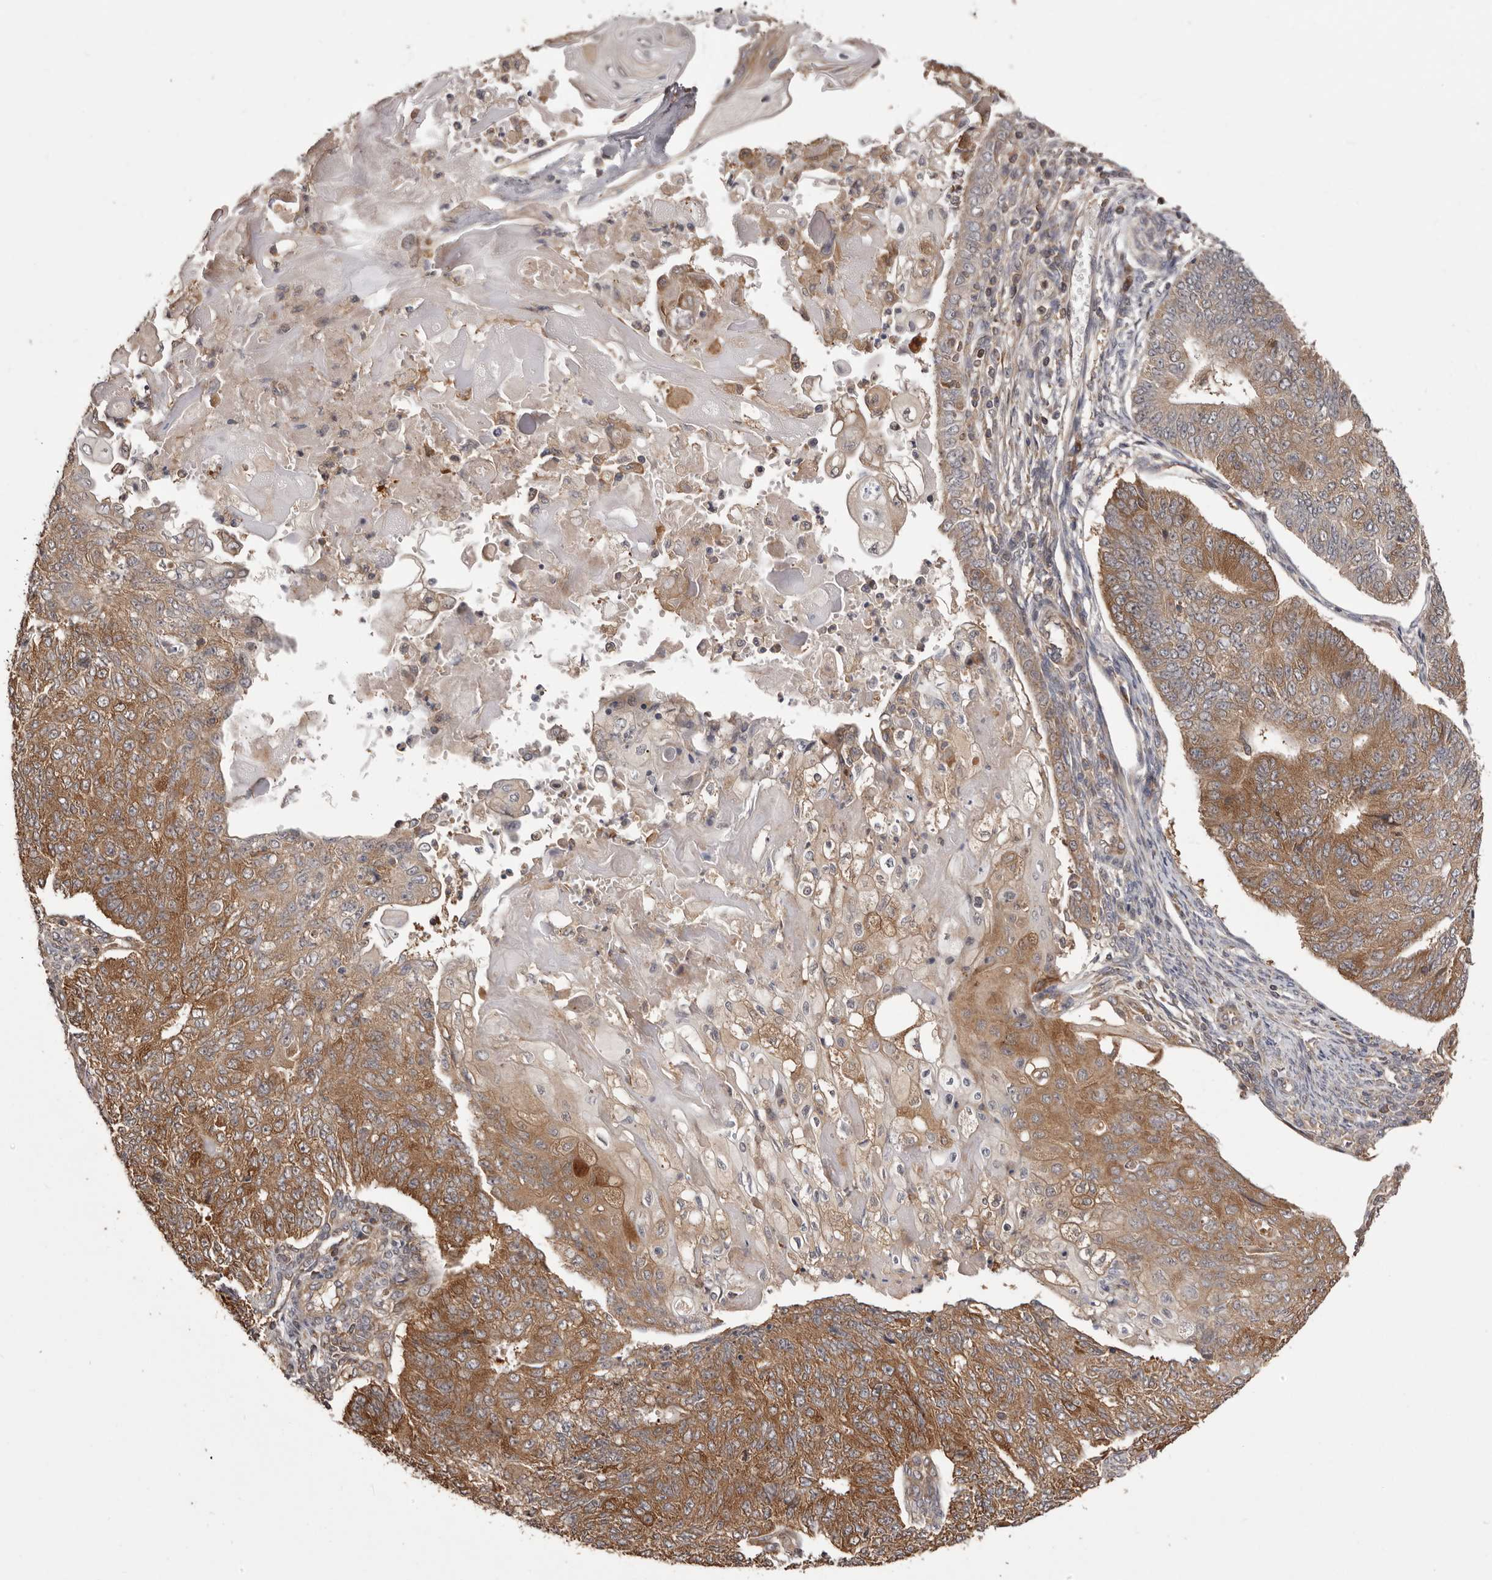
{"staining": {"intensity": "moderate", "quantity": ">75%", "location": "cytoplasmic/membranous"}, "tissue": "endometrial cancer", "cell_type": "Tumor cells", "image_type": "cancer", "snomed": [{"axis": "morphology", "description": "Adenocarcinoma, NOS"}, {"axis": "topography", "description": "Endometrium"}], "caption": "Adenocarcinoma (endometrial) stained with a brown dye demonstrates moderate cytoplasmic/membranous positive staining in approximately >75% of tumor cells.", "gene": "HBS1L", "patient": {"sex": "female", "age": 32}}